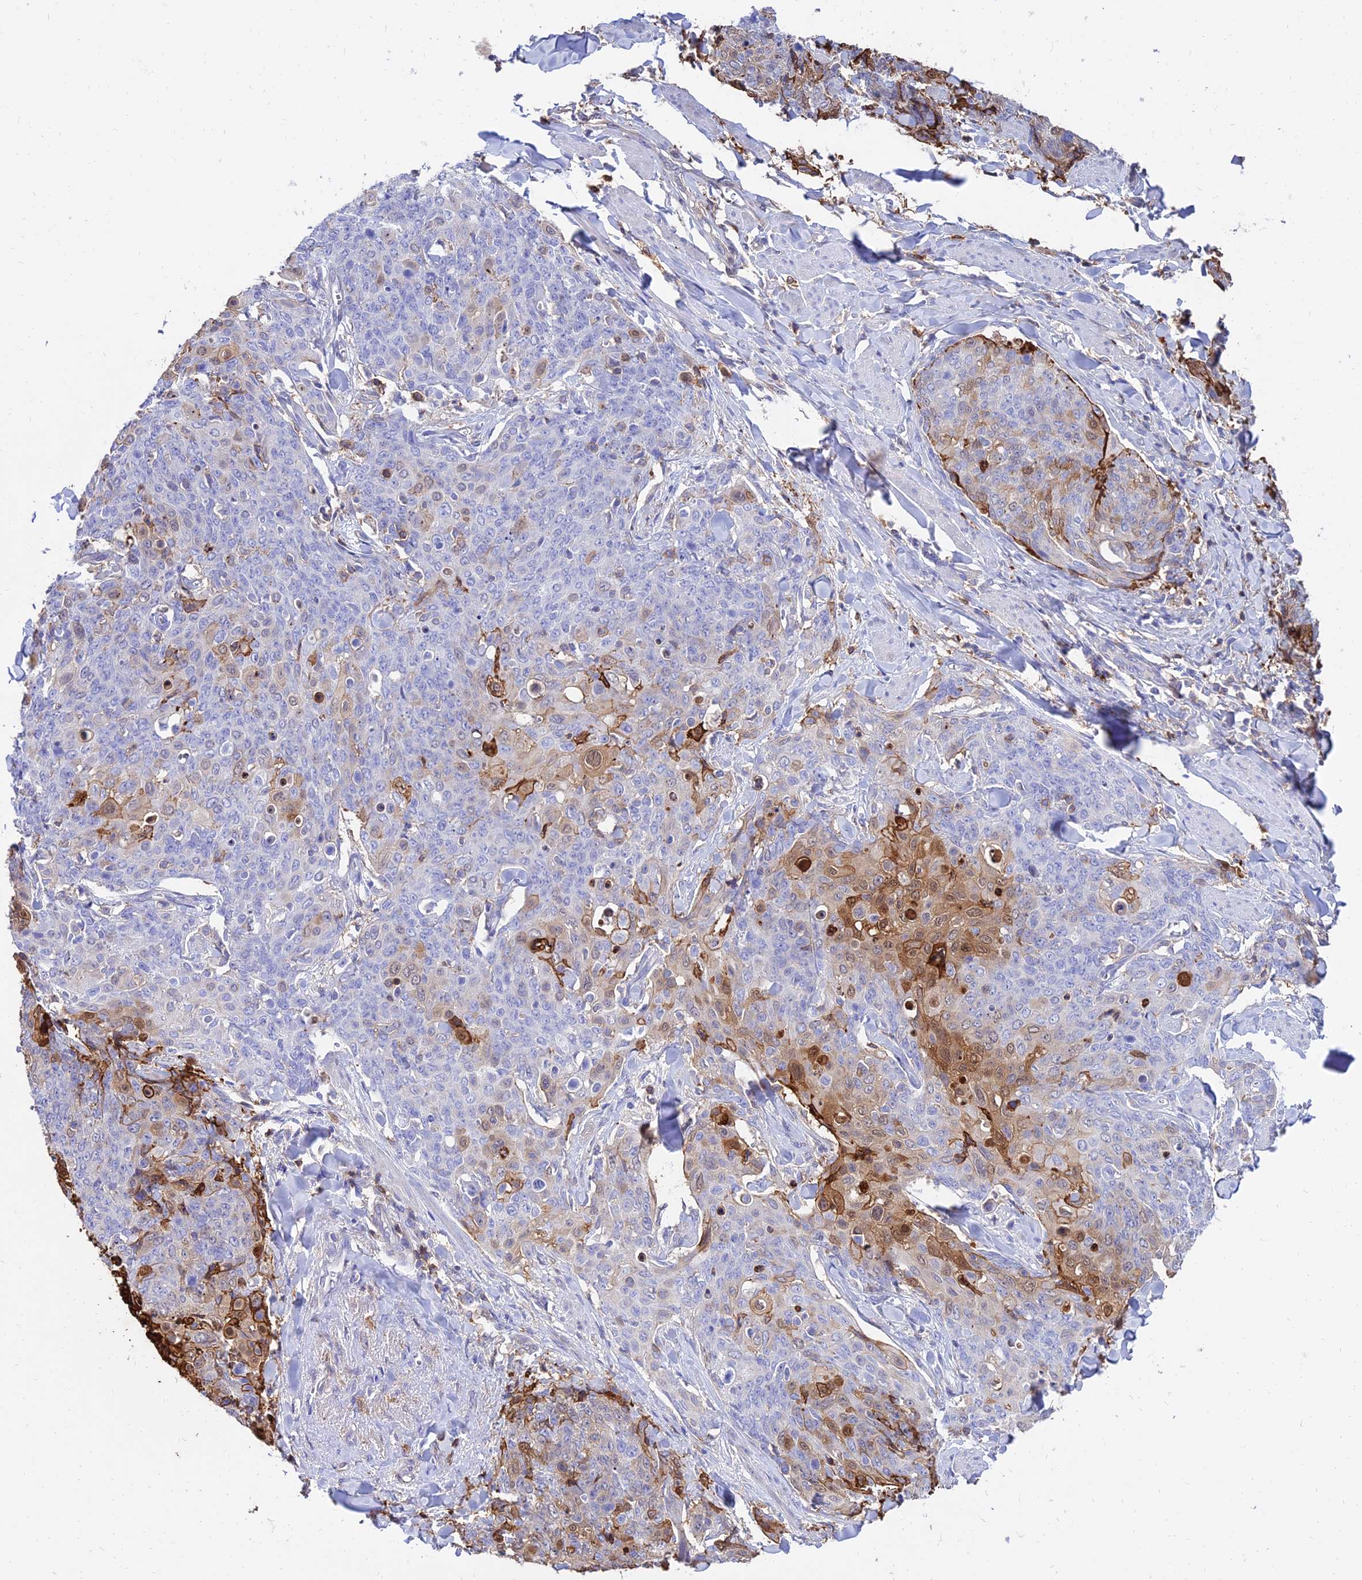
{"staining": {"intensity": "moderate", "quantity": "<25%", "location": "cytoplasmic/membranous"}, "tissue": "skin cancer", "cell_type": "Tumor cells", "image_type": "cancer", "snomed": [{"axis": "morphology", "description": "Squamous cell carcinoma, NOS"}, {"axis": "topography", "description": "Skin"}, {"axis": "topography", "description": "Vulva"}], "caption": "Skin squamous cell carcinoma was stained to show a protein in brown. There is low levels of moderate cytoplasmic/membranous expression in approximately <25% of tumor cells. (brown staining indicates protein expression, while blue staining denotes nuclei).", "gene": "SREK1IP1", "patient": {"sex": "female", "age": 85}}